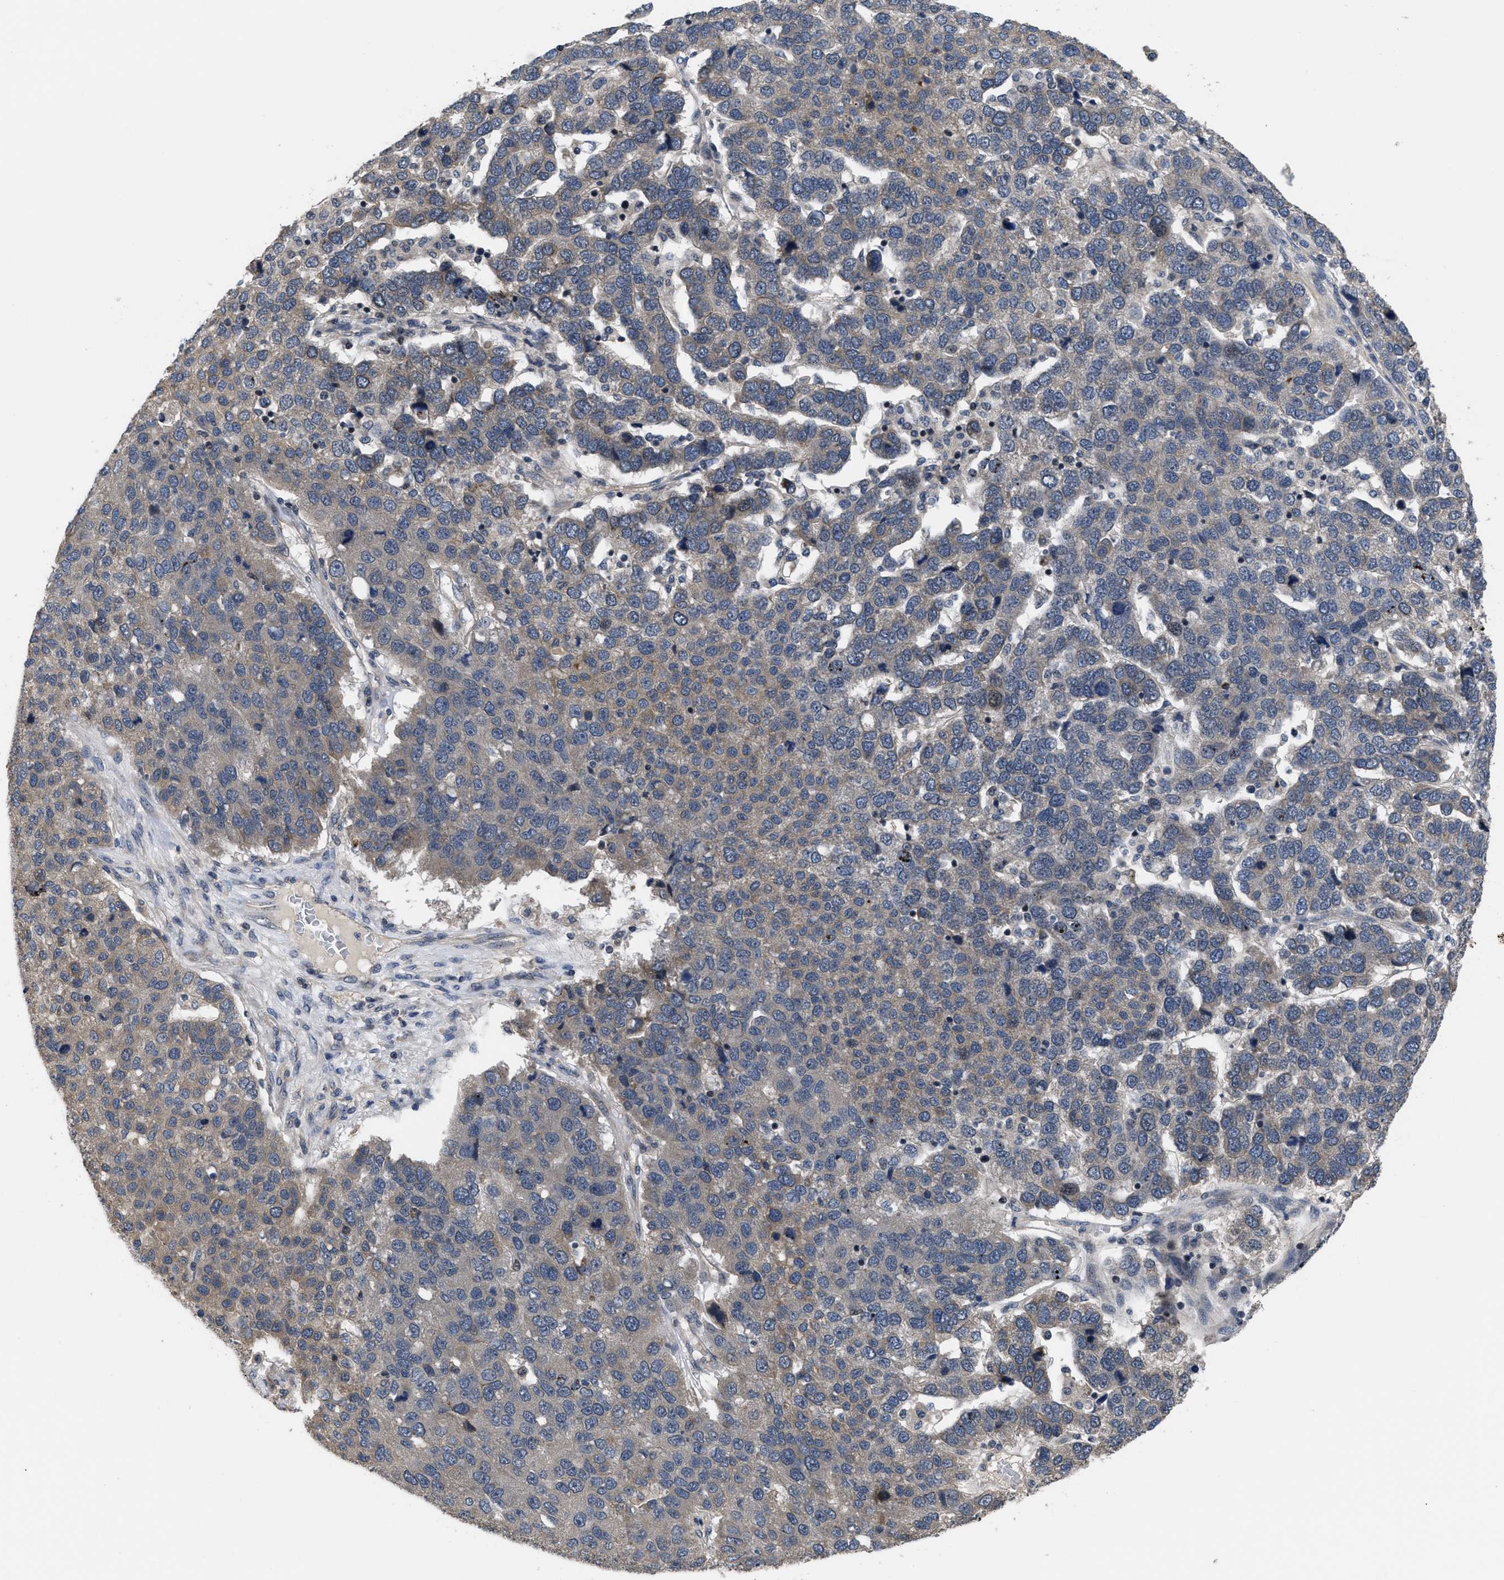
{"staining": {"intensity": "weak", "quantity": "25%-75%", "location": "cytoplasmic/membranous"}, "tissue": "pancreatic cancer", "cell_type": "Tumor cells", "image_type": "cancer", "snomed": [{"axis": "morphology", "description": "Adenocarcinoma, NOS"}, {"axis": "topography", "description": "Pancreas"}], "caption": "Protein expression analysis of adenocarcinoma (pancreatic) exhibits weak cytoplasmic/membranous expression in approximately 25%-75% of tumor cells.", "gene": "DNAJC14", "patient": {"sex": "female", "age": 61}}